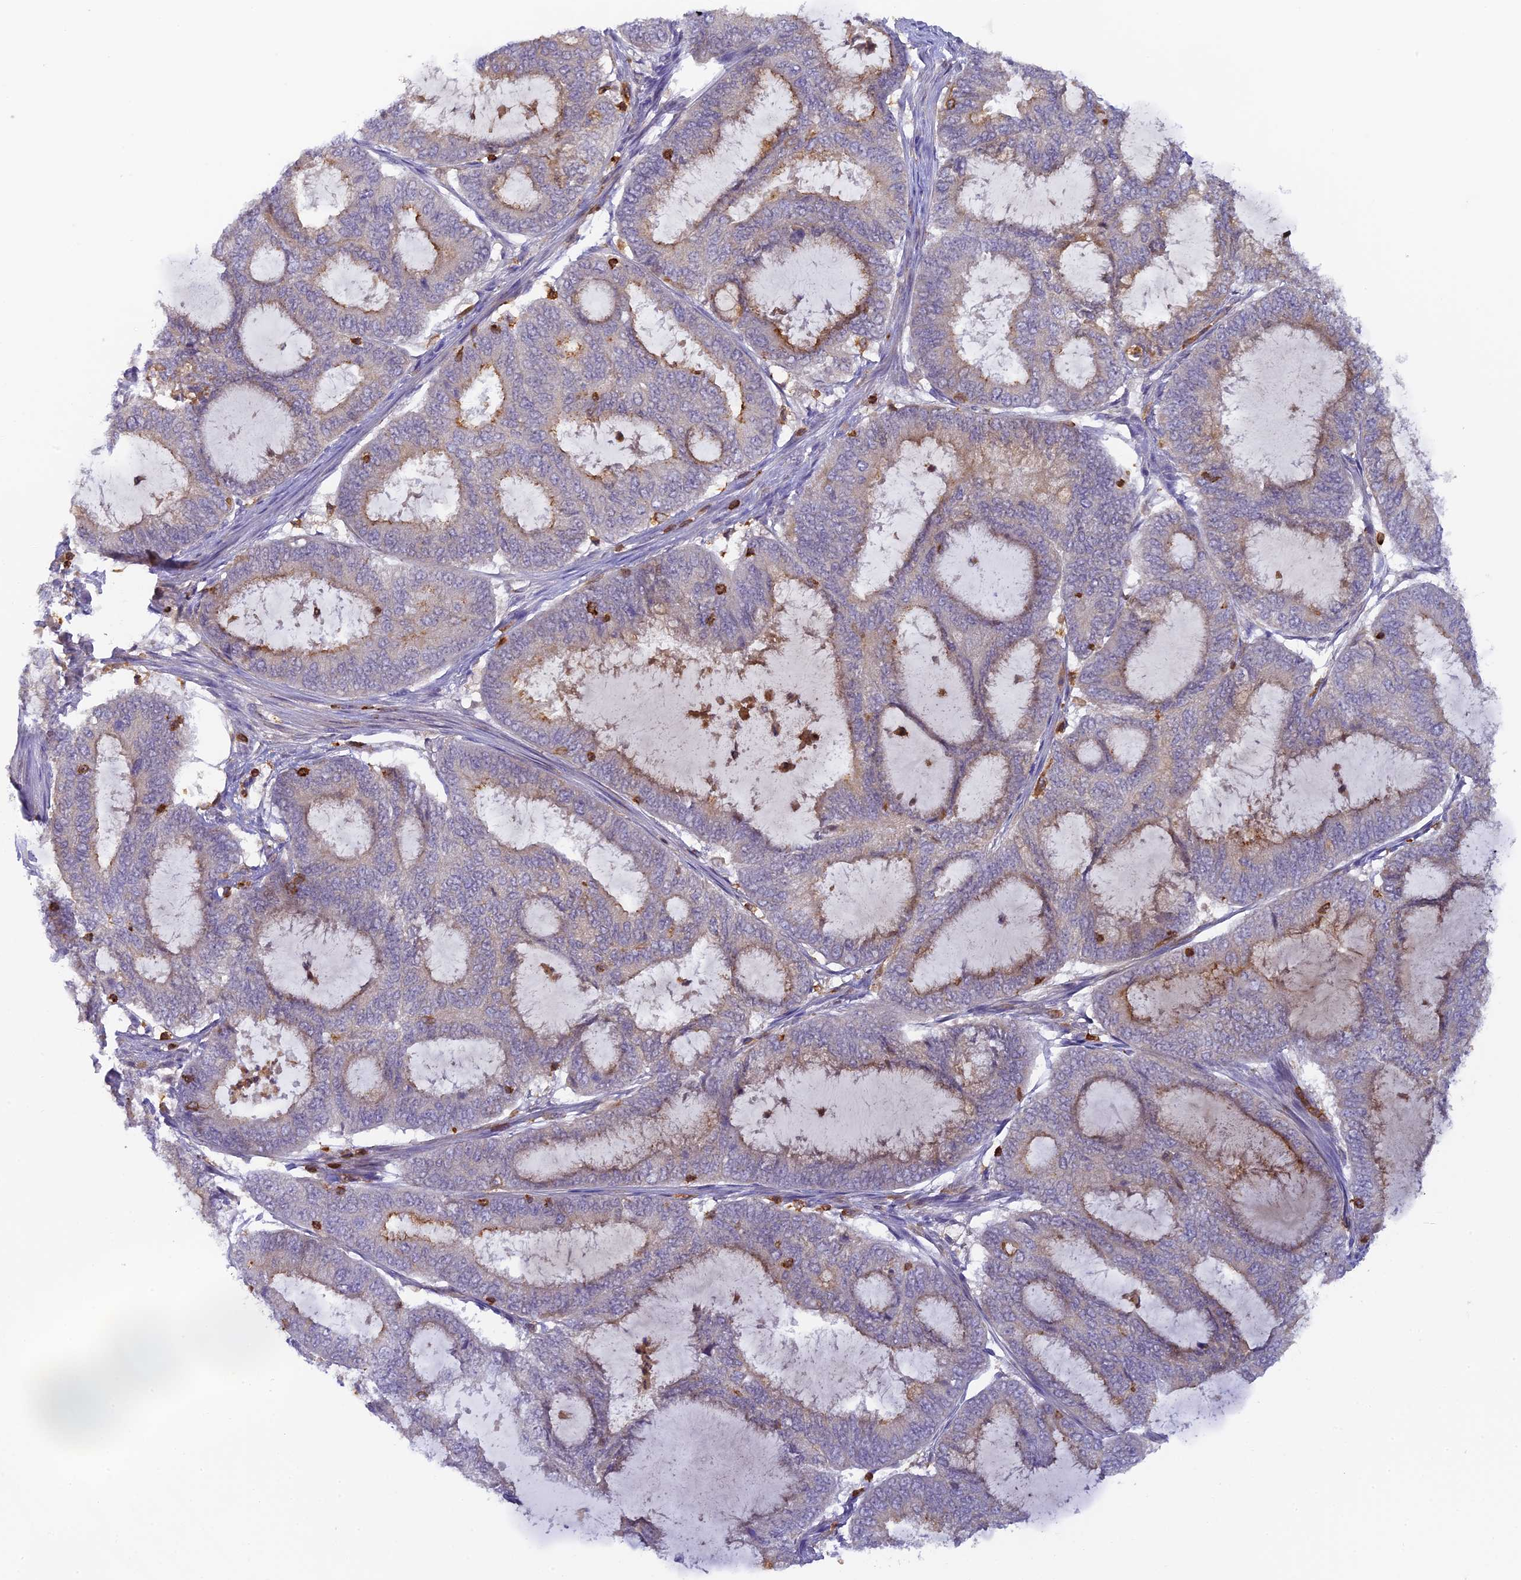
{"staining": {"intensity": "moderate", "quantity": "<25%", "location": "cytoplasmic/membranous"}, "tissue": "endometrial cancer", "cell_type": "Tumor cells", "image_type": "cancer", "snomed": [{"axis": "morphology", "description": "Adenocarcinoma, NOS"}, {"axis": "topography", "description": "Endometrium"}], "caption": "About <25% of tumor cells in endometrial adenocarcinoma exhibit moderate cytoplasmic/membranous protein expression as visualized by brown immunohistochemical staining.", "gene": "FYB1", "patient": {"sex": "female", "age": 51}}